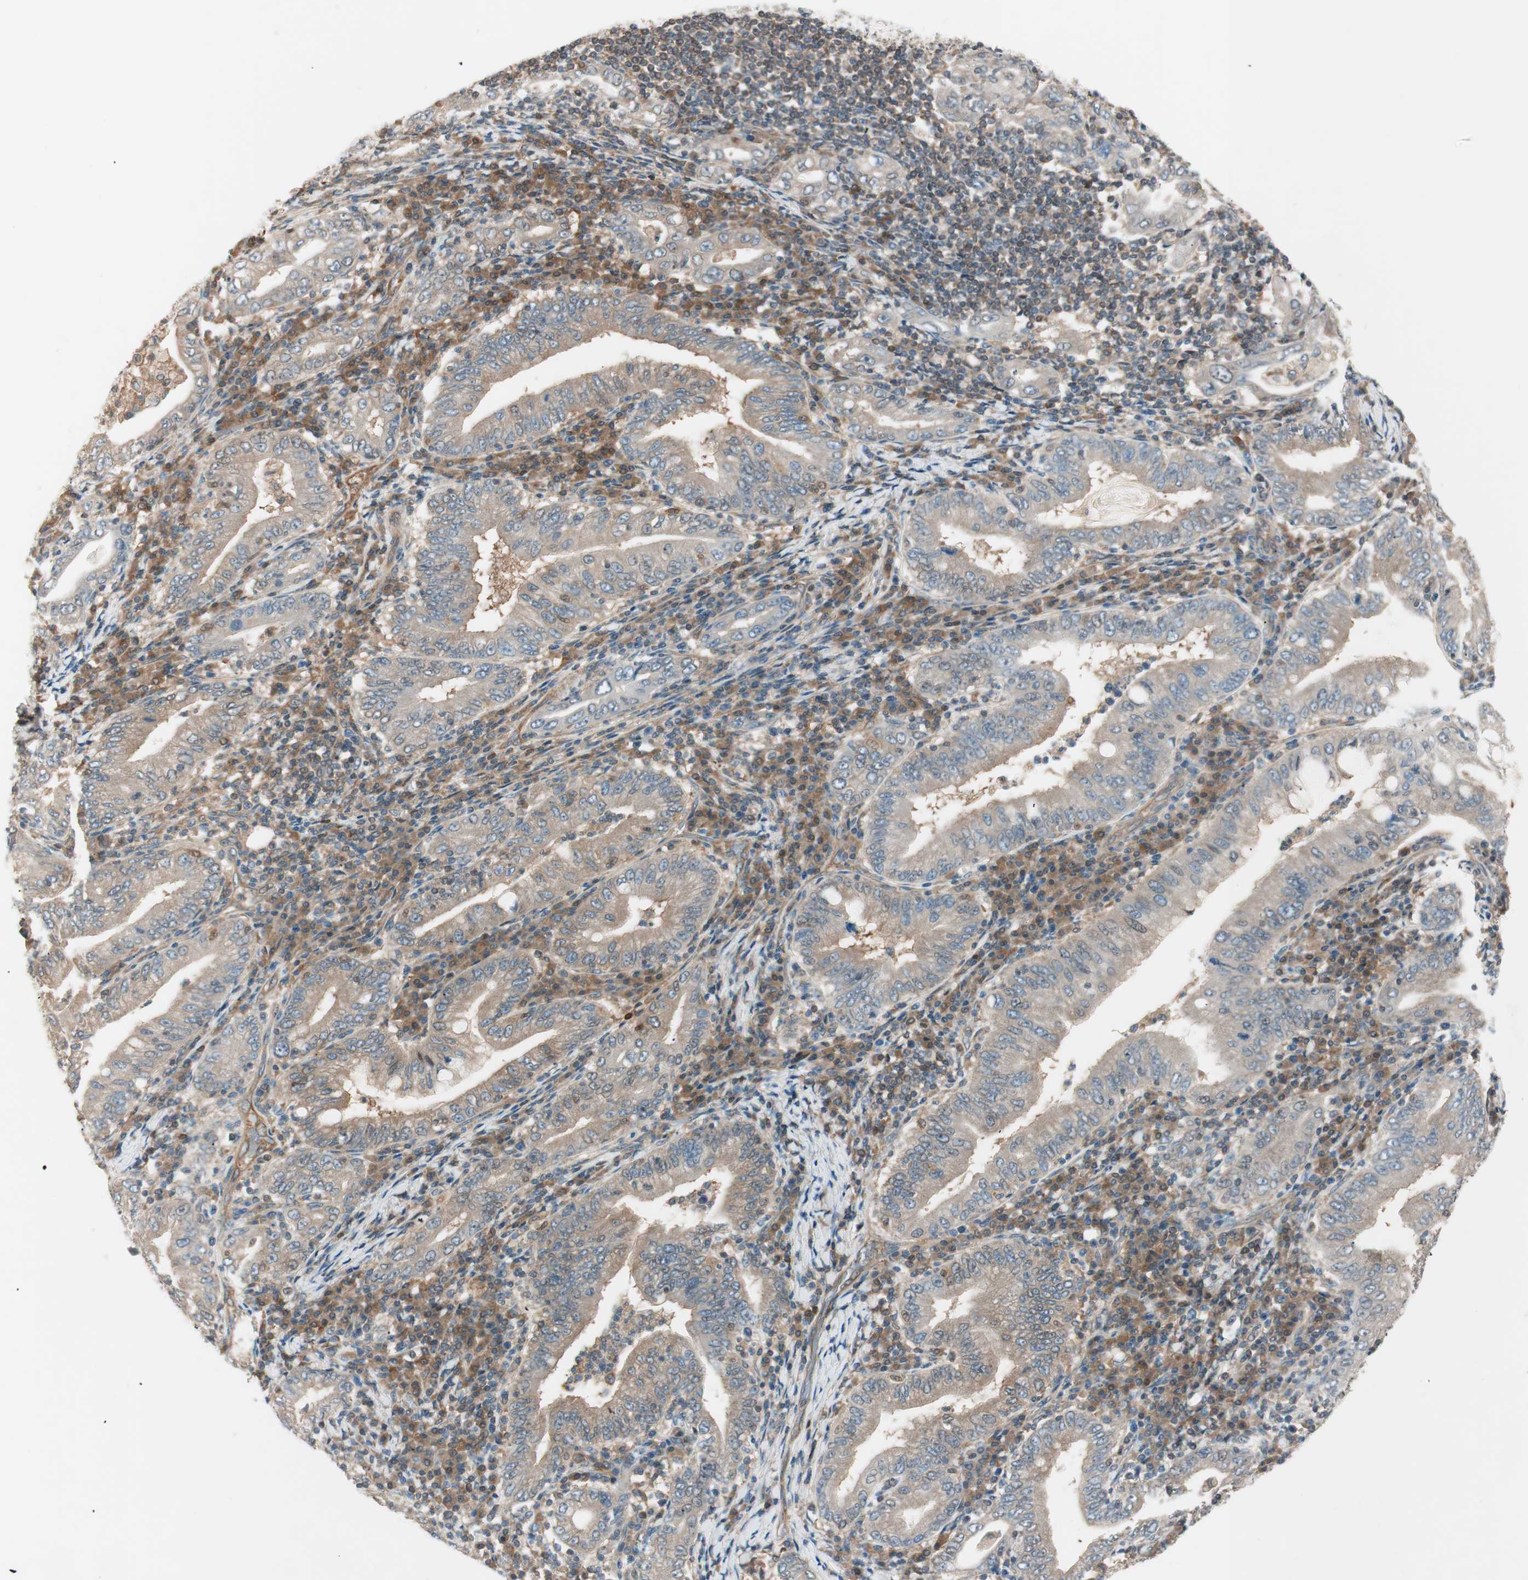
{"staining": {"intensity": "weak", "quantity": ">75%", "location": "cytoplasmic/membranous"}, "tissue": "stomach cancer", "cell_type": "Tumor cells", "image_type": "cancer", "snomed": [{"axis": "morphology", "description": "Normal tissue, NOS"}, {"axis": "morphology", "description": "Adenocarcinoma, NOS"}, {"axis": "topography", "description": "Esophagus"}, {"axis": "topography", "description": "Stomach, upper"}, {"axis": "topography", "description": "Peripheral nerve tissue"}], "caption": "Immunohistochemical staining of stomach cancer (adenocarcinoma) demonstrates low levels of weak cytoplasmic/membranous protein staining in about >75% of tumor cells. (brown staining indicates protein expression, while blue staining denotes nuclei).", "gene": "GALT", "patient": {"sex": "male", "age": 62}}